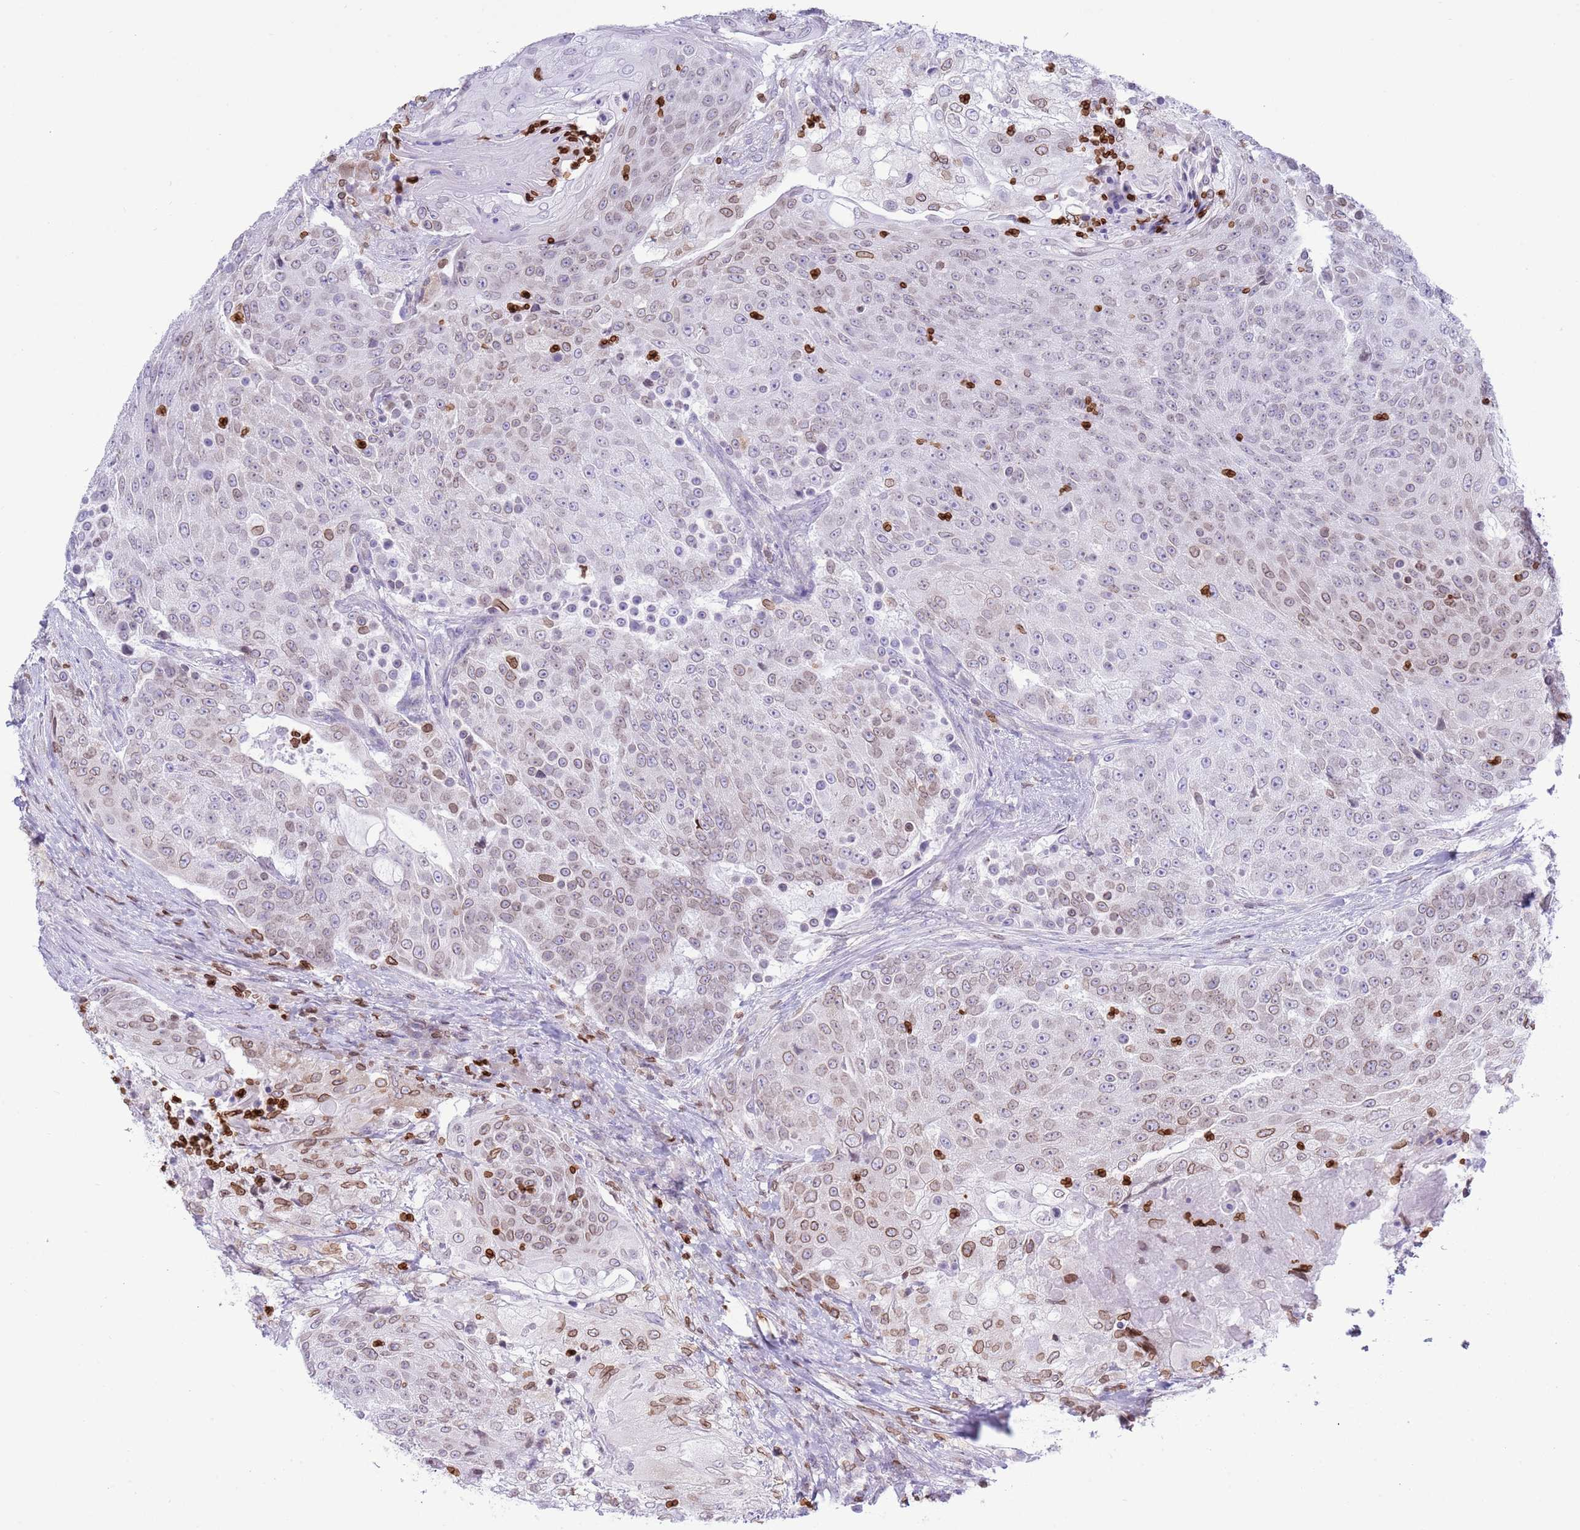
{"staining": {"intensity": "weak", "quantity": "25%-75%", "location": "cytoplasmic/membranous,nuclear"}, "tissue": "urothelial cancer", "cell_type": "Tumor cells", "image_type": "cancer", "snomed": [{"axis": "morphology", "description": "Urothelial carcinoma, High grade"}, {"axis": "topography", "description": "Urinary bladder"}], "caption": "Immunohistochemical staining of urothelial cancer reveals weak cytoplasmic/membranous and nuclear protein staining in approximately 25%-75% of tumor cells.", "gene": "LBR", "patient": {"sex": "female", "age": 63}}